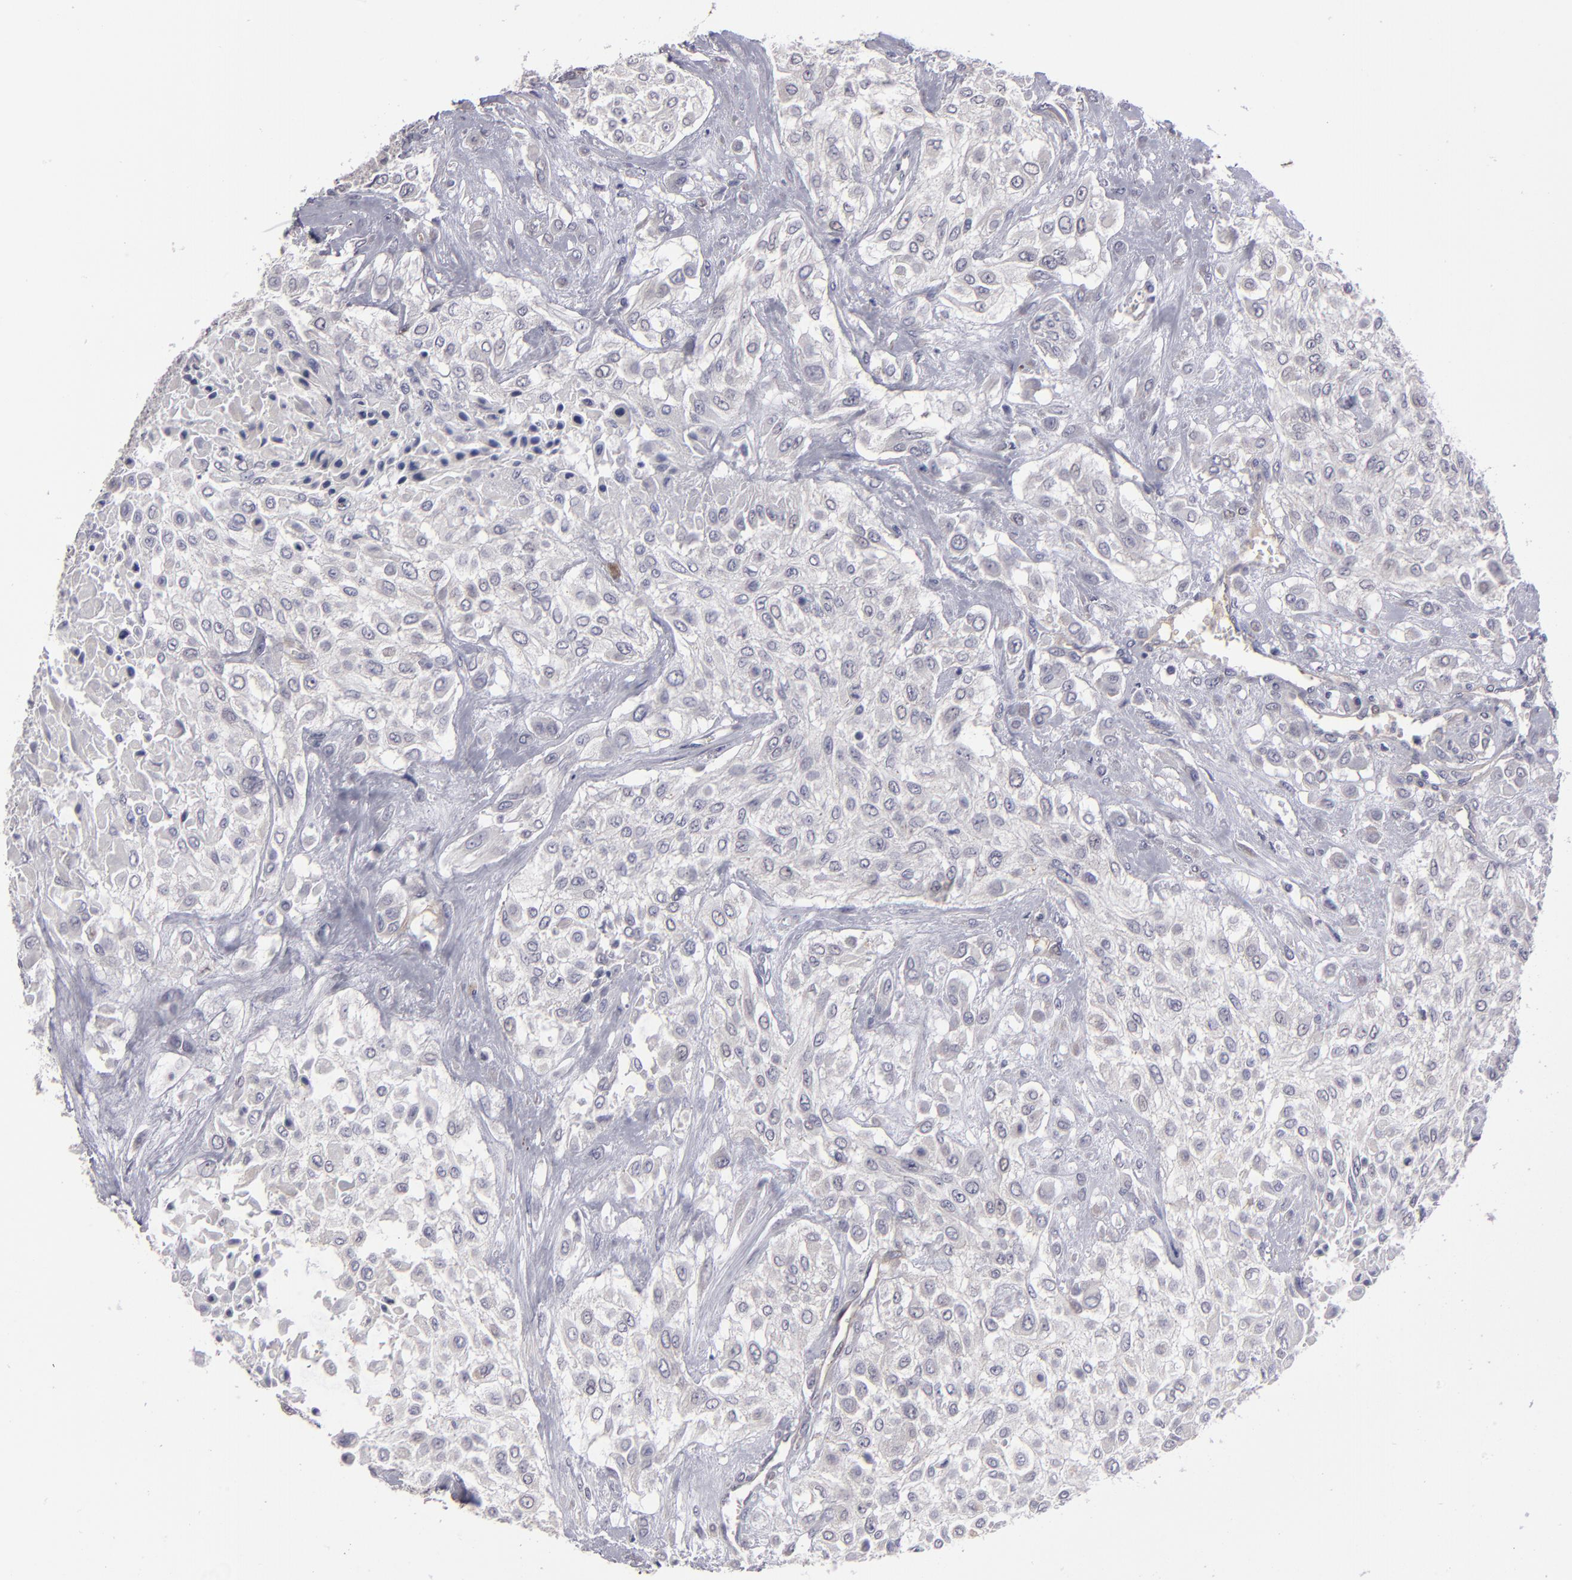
{"staining": {"intensity": "negative", "quantity": "none", "location": "none"}, "tissue": "urothelial cancer", "cell_type": "Tumor cells", "image_type": "cancer", "snomed": [{"axis": "morphology", "description": "Urothelial carcinoma, High grade"}, {"axis": "topography", "description": "Urinary bladder"}], "caption": "Photomicrograph shows no protein staining in tumor cells of urothelial cancer tissue. Brightfield microscopy of immunohistochemistry (IHC) stained with DAB (3,3'-diaminobenzidine) (brown) and hematoxylin (blue), captured at high magnification.", "gene": "ZNF175", "patient": {"sex": "male", "age": 57}}